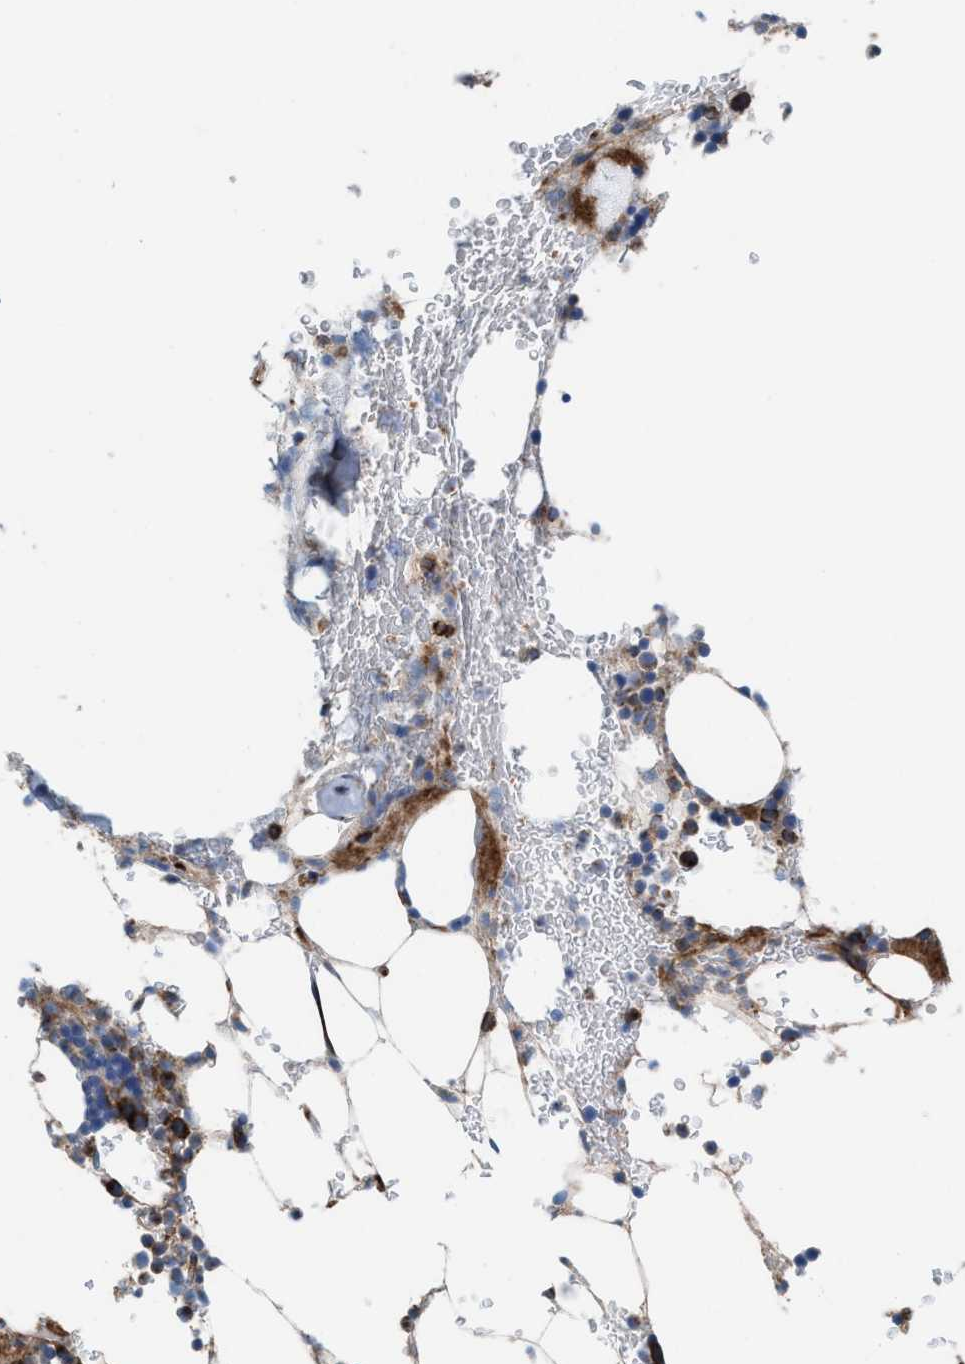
{"staining": {"intensity": "moderate", "quantity": ">75%", "location": "cytoplasmic/membranous"}, "tissue": "bone marrow", "cell_type": "Hematopoietic cells", "image_type": "normal", "snomed": [{"axis": "morphology", "description": "Normal tissue, NOS"}, {"axis": "topography", "description": "Bone marrow"}], "caption": "Hematopoietic cells exhibit moderate cytoplasmic/membranous expression in about >75% of cells in benign bone marrow.", "gene": "NYAP1", "patient": {"sex": "female", "age": 81}}